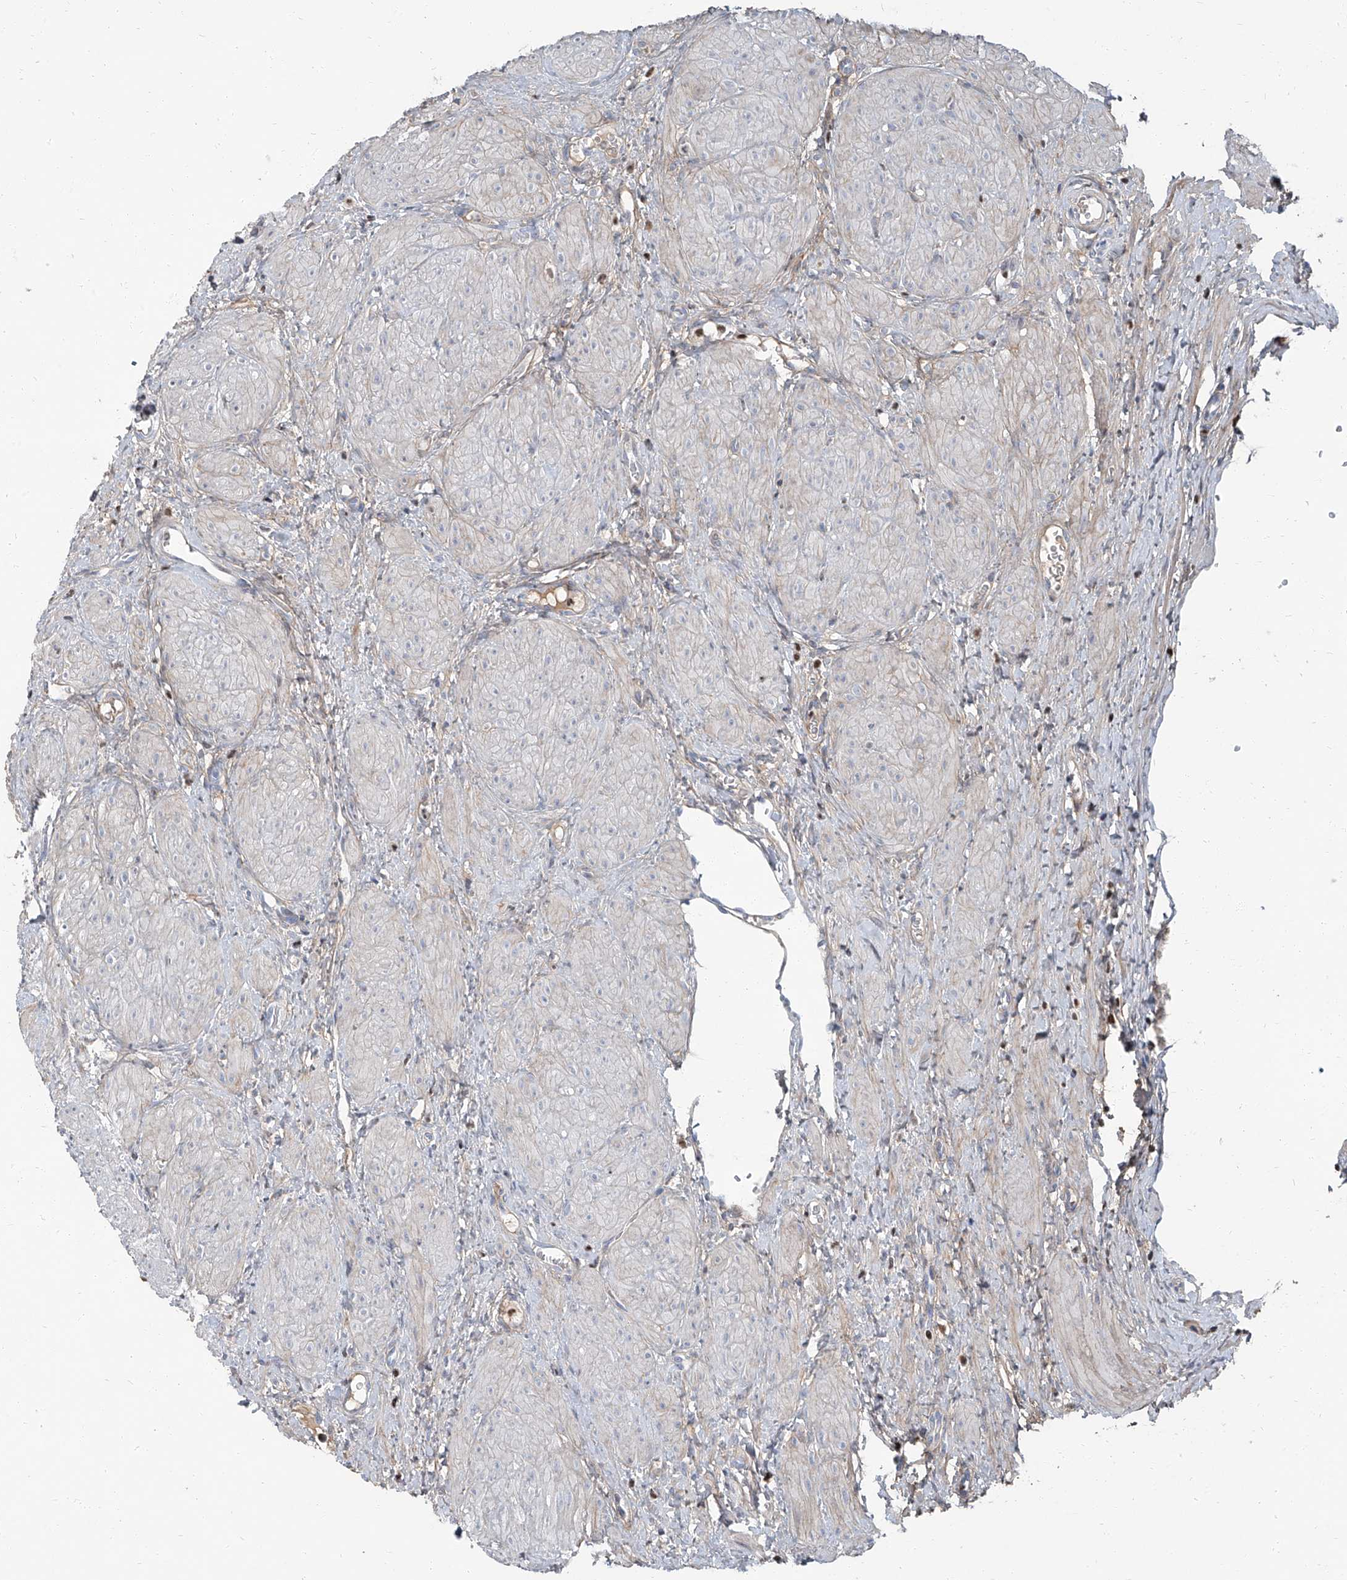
{"staining": {"intensity": "negative", "quantity": "none", "location": "none"}, "tissue": "ovary", "cell_type": "Ovarian stroma cells", "image_type": "normal", "snomed": [{"axis": "morphology", "description": "Normal tissue, NOS"}, {"axis": "morphology", "description": "Cyst, NOS"}, {"axis": "topography", "description": "Ovary"}], "caption": "Immunohistochemical staining of benign ovary demonstrates no significant expression in ovarian stroma cells.", "gene": "HOXA3", "patient": {"sex": "female", "age": 33}}